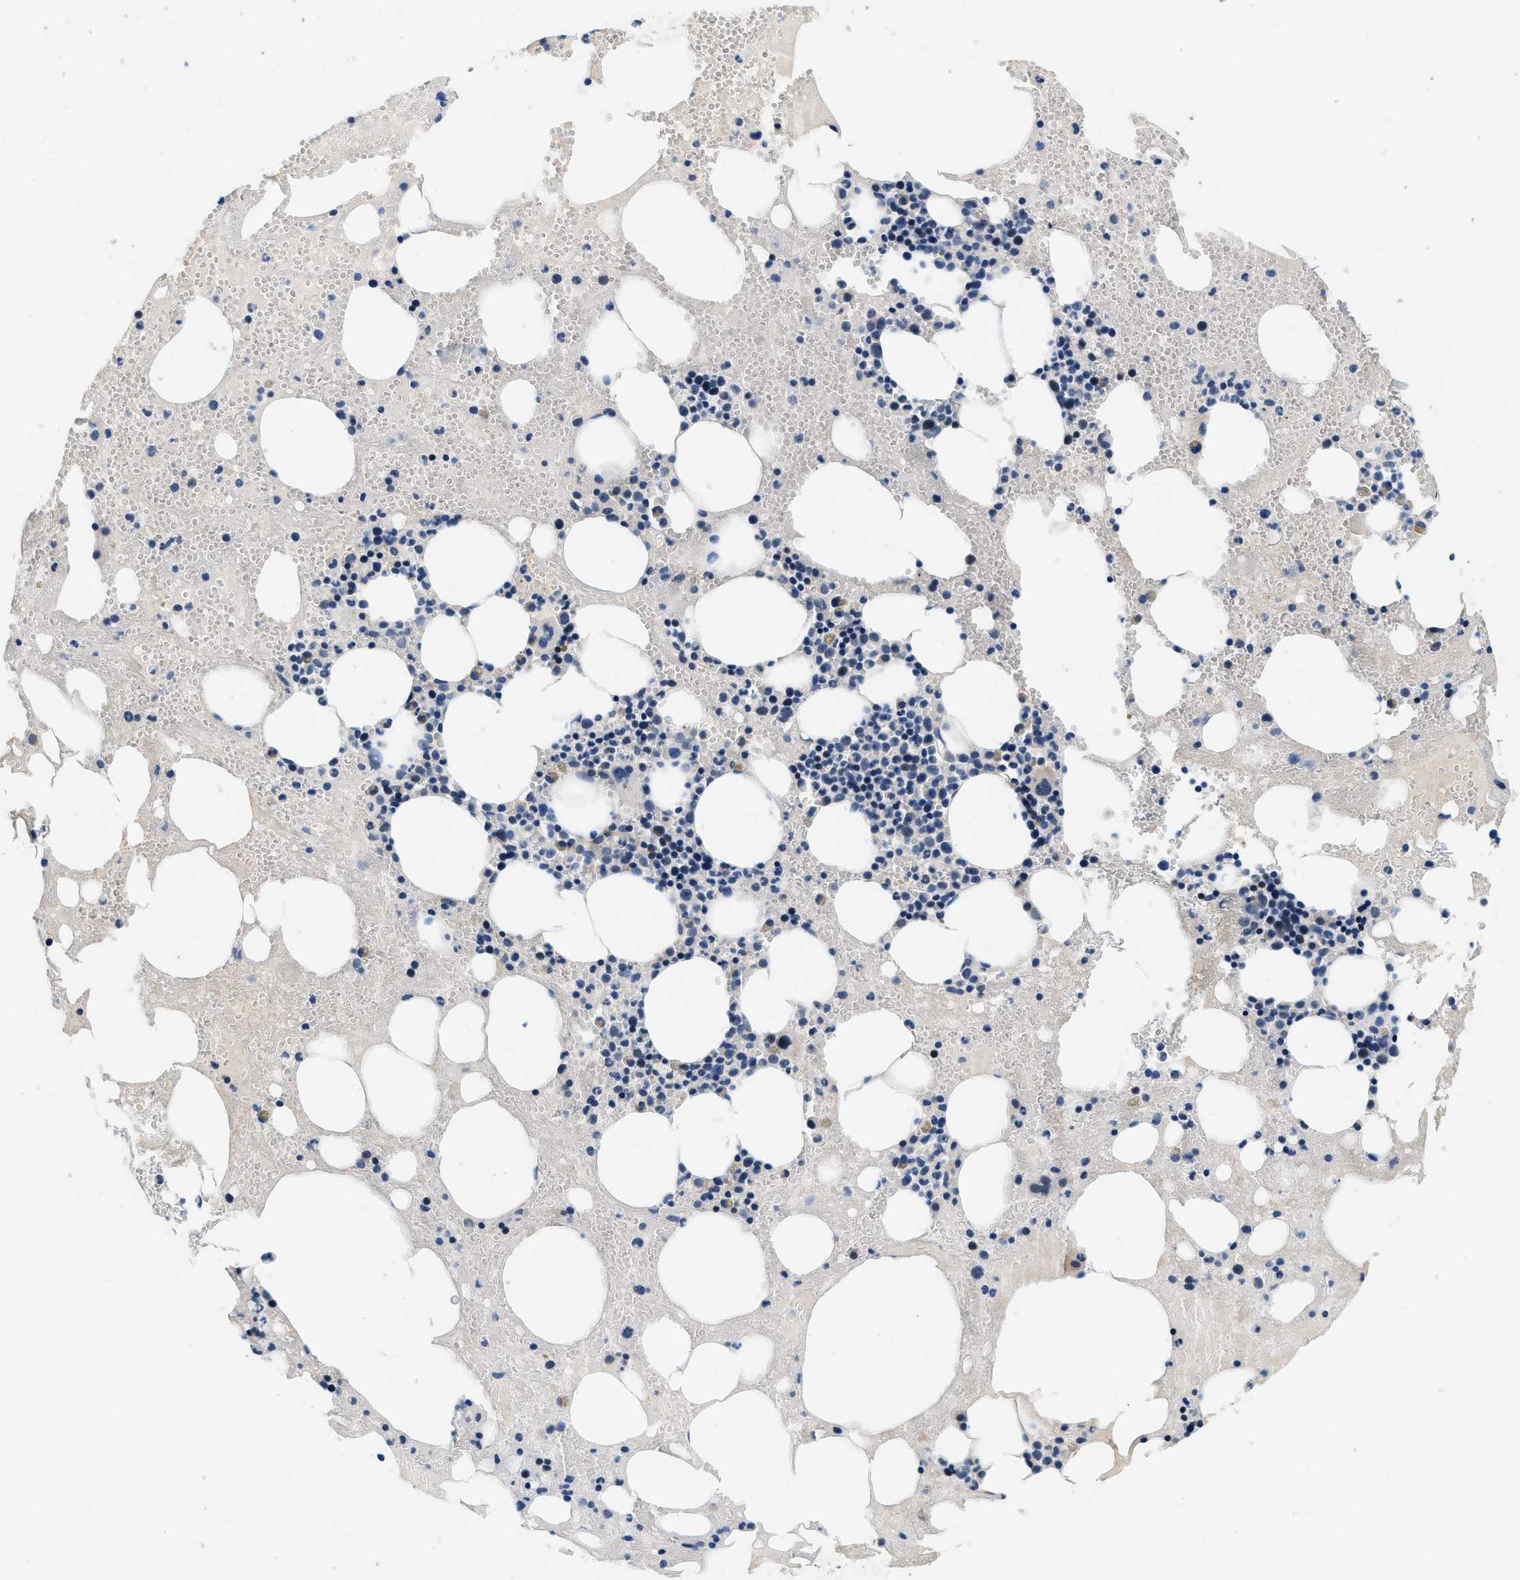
{"staining": {"intensity": "negative", "quantity": "none", "location": "none"}, "tissue": "bone marrow", "cell_type": "Hematopoietic cells", "image_type": "normal", "snomed": [{"axis": "morphology", "description": "Normal tissue, NOS"}, {"axis": "morphology", "description": "Inflammation, NOS"}, {"axis": "topography", "description": "Bone marrow"}], "caption": "This is an immunohistochemistry photomicrograph of benign human bone marrow. There is no positivity in hematopoietic cells.", "gene": "ALDH3A2", "patient": {"sex": "female", "age": 78}}